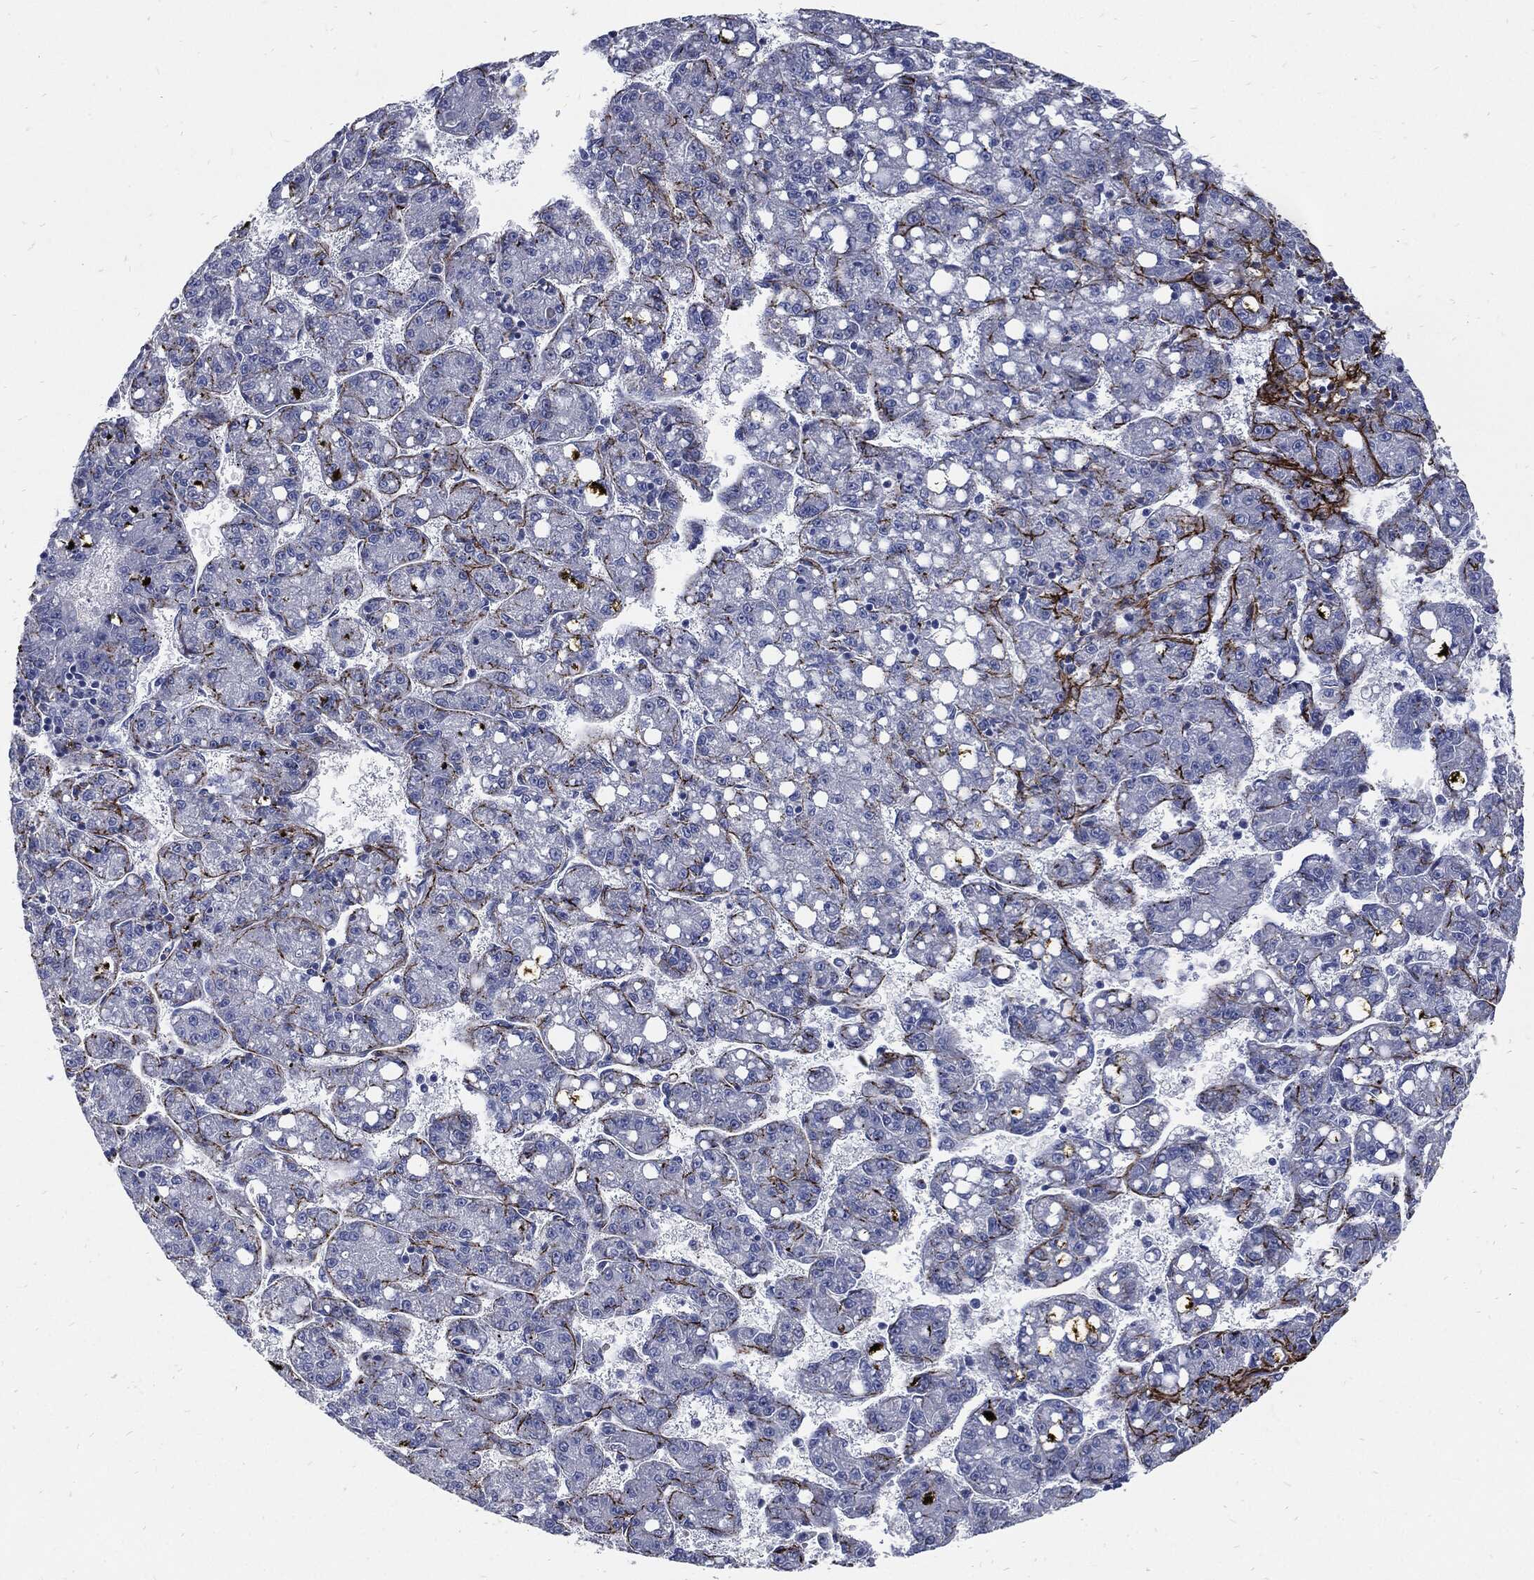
{"staining": {"intensity": "negative", "quantity": "none", "location": "none"}, "tissue": "liver cancer", "cell_type": "Tumor cells", "image_type": "cancer", "snomed": [{"axis": "morphology", "description": "Carcinoma, Hepatocellular, NOS"}, {"axis": "topography", "description": "Liver"}], "caption": "Tumor cells are negative for protein expression in human liver hepatocellular carcinoma.", "gene": "FBN1", "patient": {"sex": "female", "age": 65}}